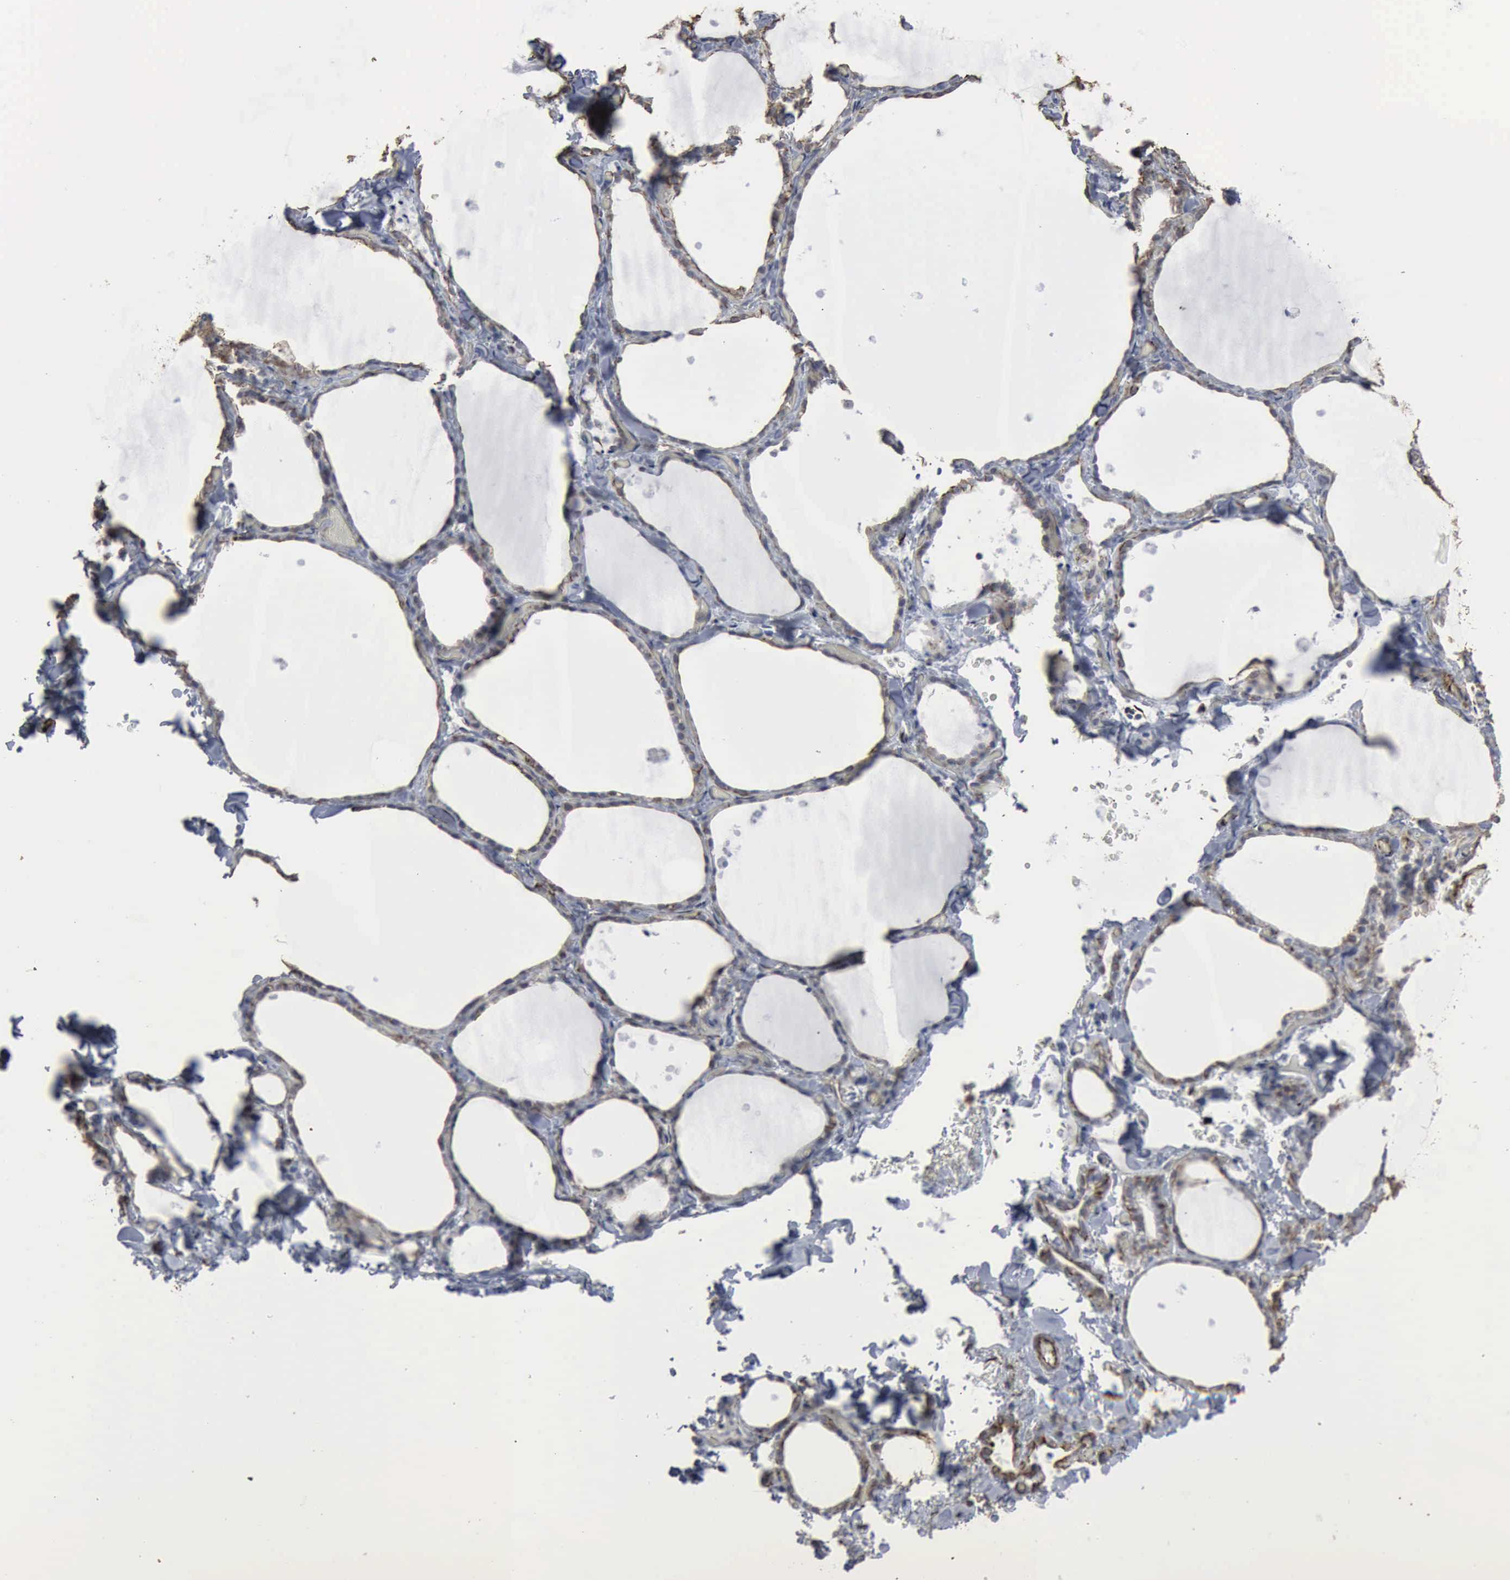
{"staining": {"intensity": "weak", "quantity": "<25%", "location": "cytoplasmic/membranous,nuclear"}, "tissue": "thyroid gland", "cell_type": "Glandular cells", "image_type": "normal", "snomed": [{"axis": "morphology", "description": "Normal tissue, NOS"}, {"axis": "topography", "description": "Thyroid gland"}], "caption": "This is an immunohistochemistry (IHC) micrograph of benign thyroid gland. There is no expression in glandular cells.", "gene": "CCNE1", "patient": {"sex": "male", "age": 34}}